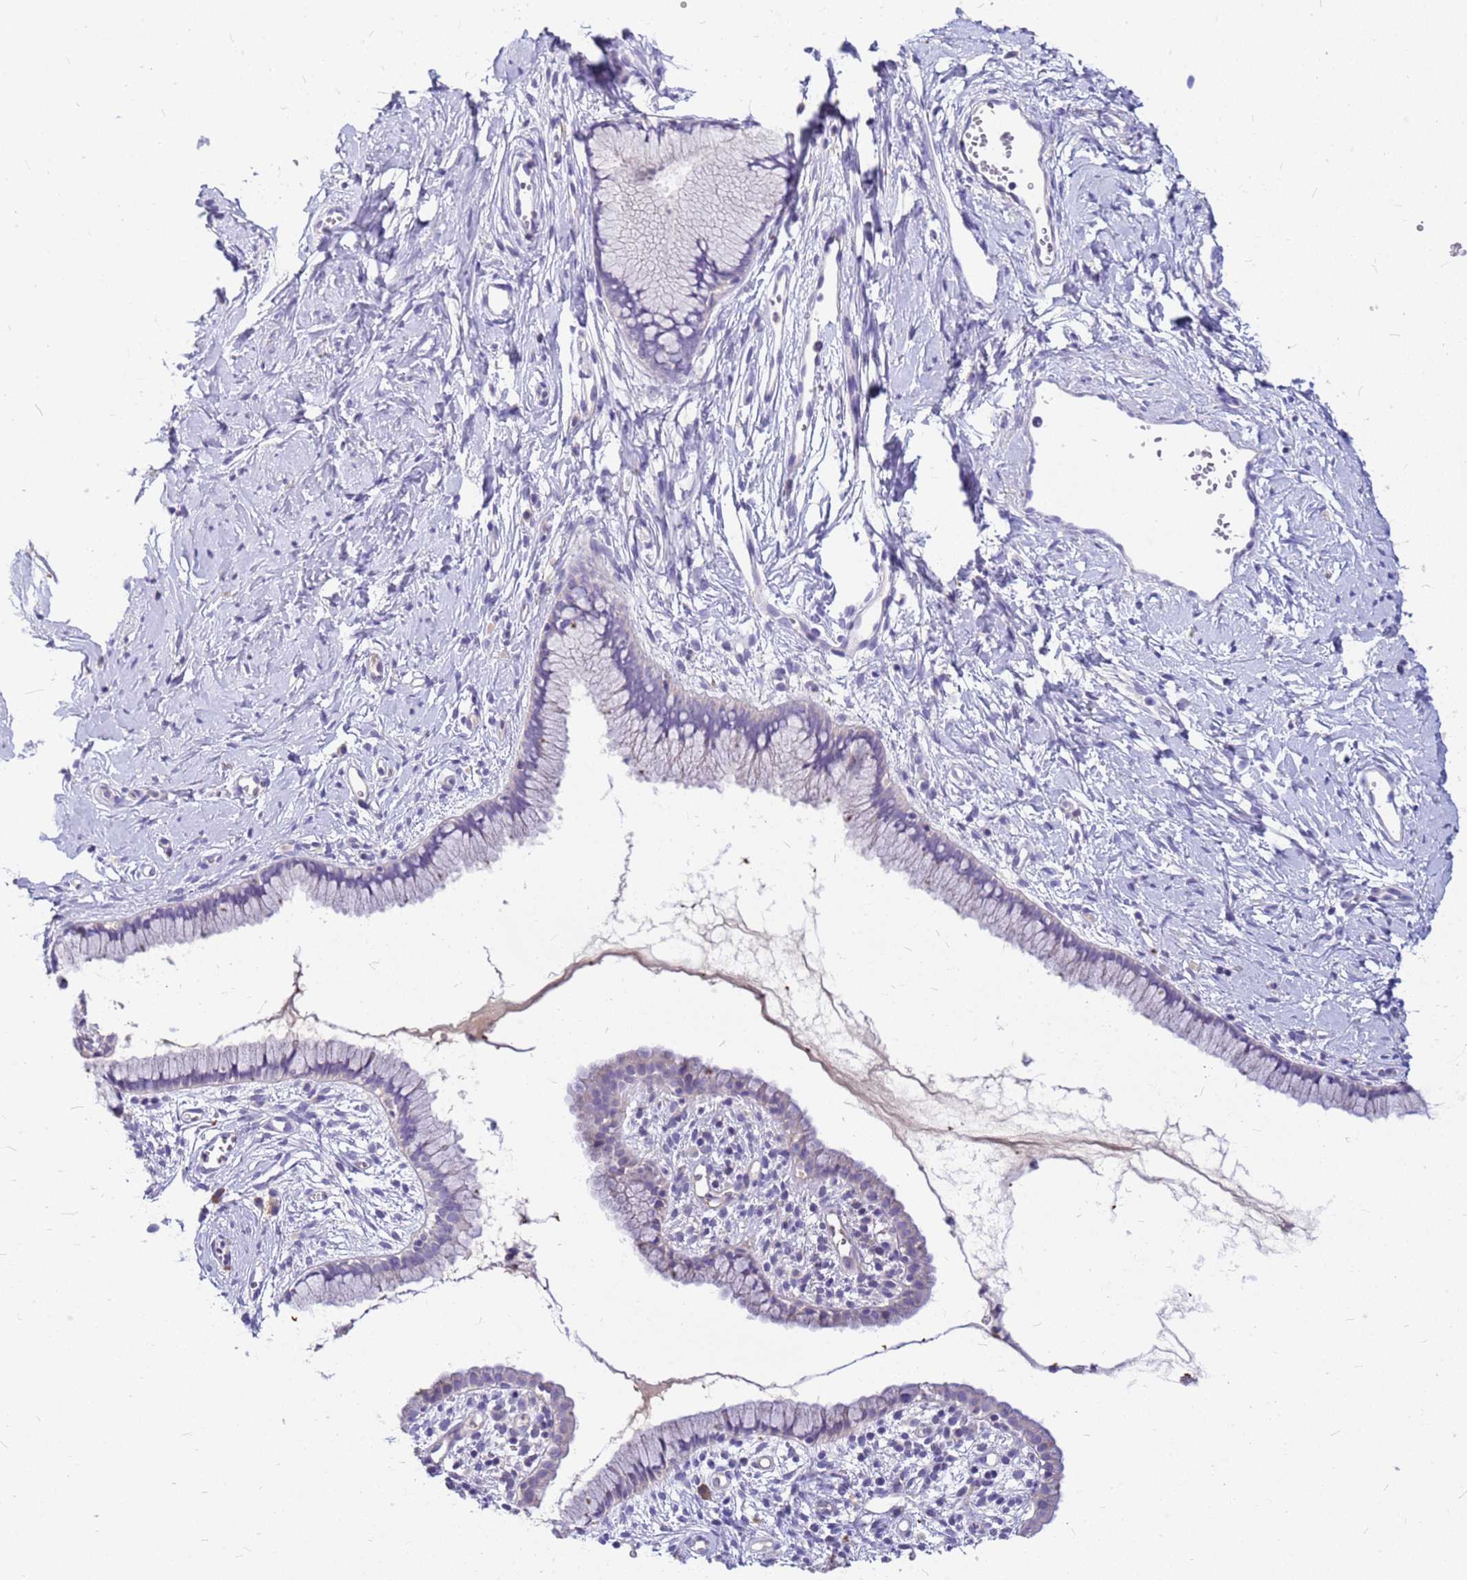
{"staining": {"intensity": "negative", "quantity": "none", "location": "none"}, "tissue": "cervix", "cell_type": "Glandular cells", "image_type": "normal", "snomed": [{"axis": "morphology", "description": "Normal tissue, NOS"}, {"axis": "topography", "description": "Cervix"}], "caption": "Protein analysis of normal cervix demonstrates no significant expression in glandular cells. (DAB immunohistochemistry (IHC), high magnification).", "gene": "DPRX", "patient": {"sex": "female", "age": 40}}